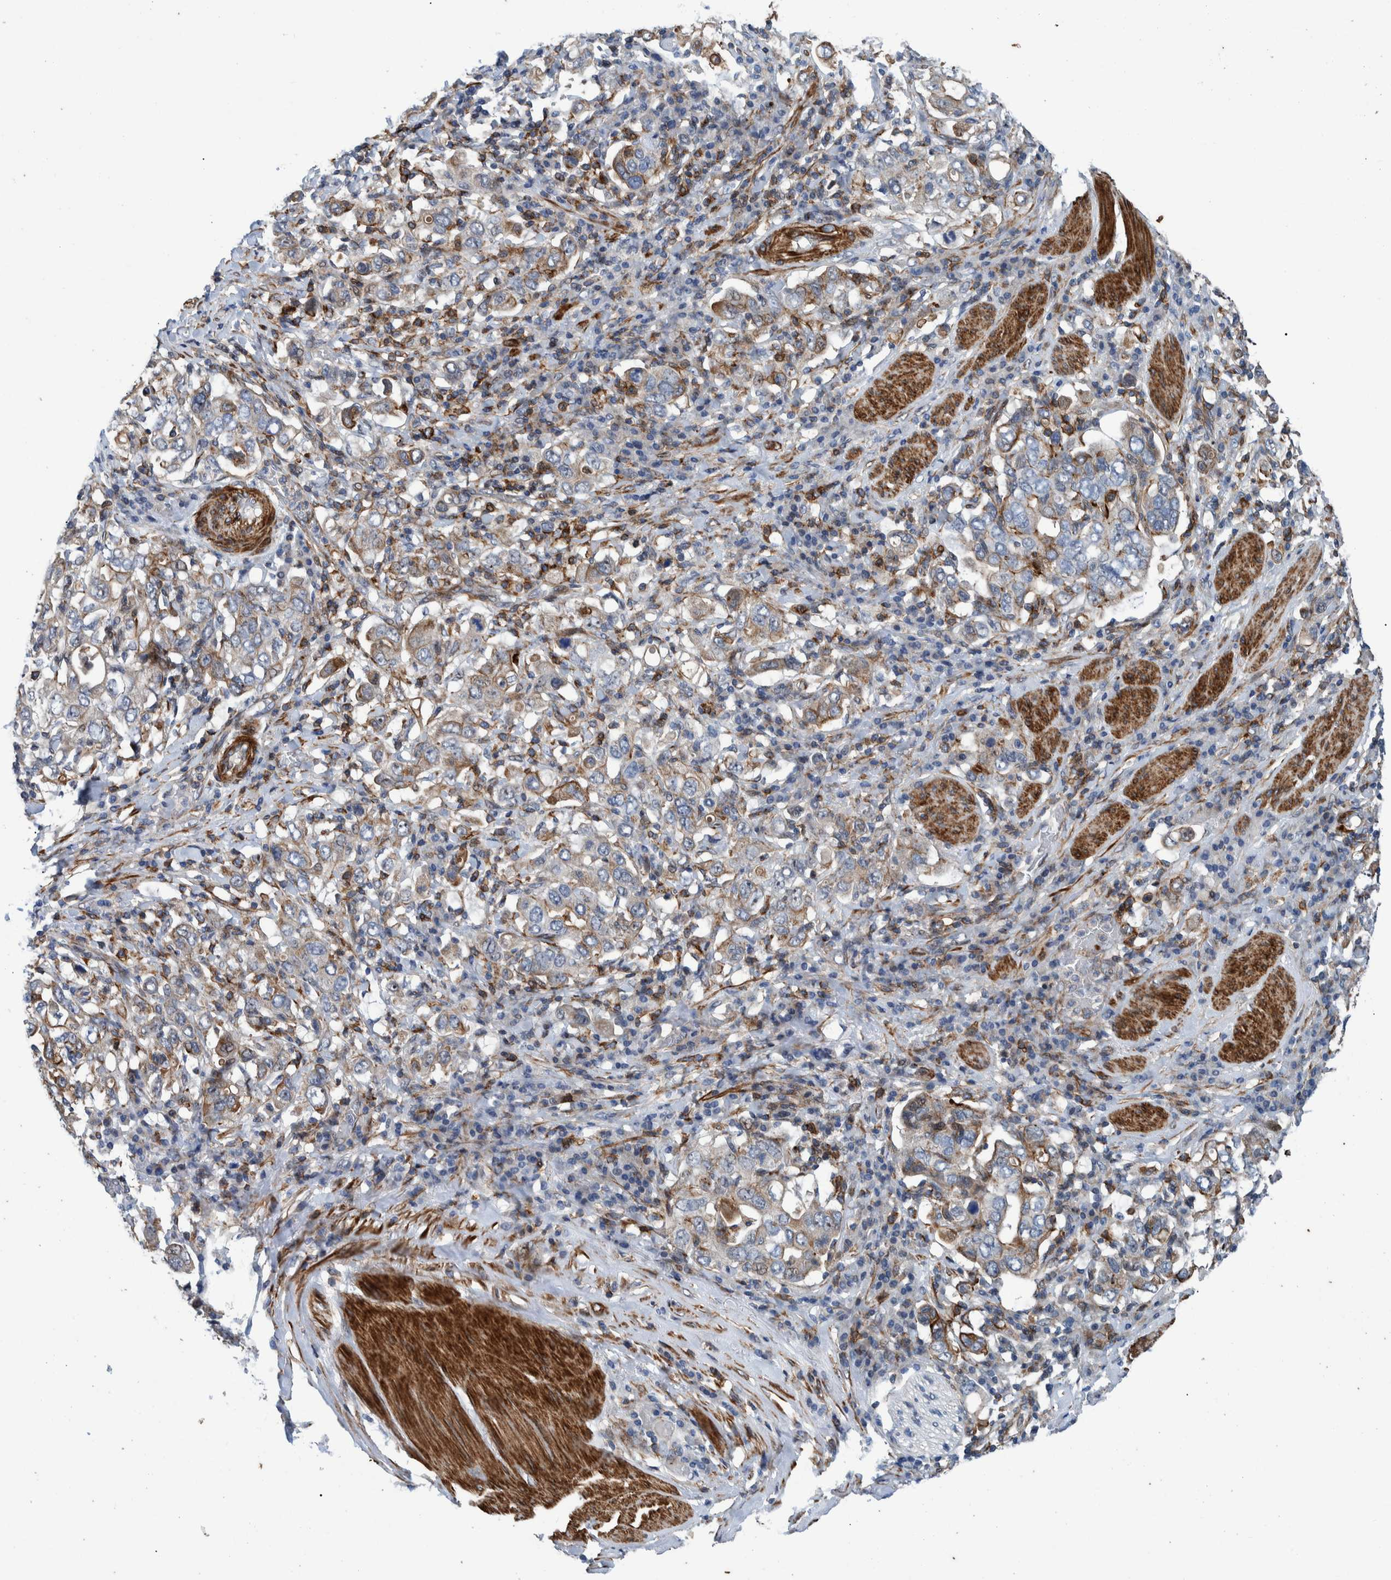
{"staining": {"intensity": "moderate", "quantity": "25%-75%", "location": "cytoplasmic/membranous"}, "tissue": "stomach cancer", "cell_type": "Tumor cells", "image_type": "cancer", "snomed": [{"axis": "morphology", "description": "Adenocarcinoma, NOS"}, {"axis": "topography", "description": "Stomach, upper"}], "caption": "IHC (DAB (3,3'-diaminobenzidine)) staining of stomach cancer shows moderate cytoplasmic/membranous protein positivity in approximately 25%-75% of tumor cells.", "gene": "MKS1", "patient": {"sex": "male", "age": 62}}